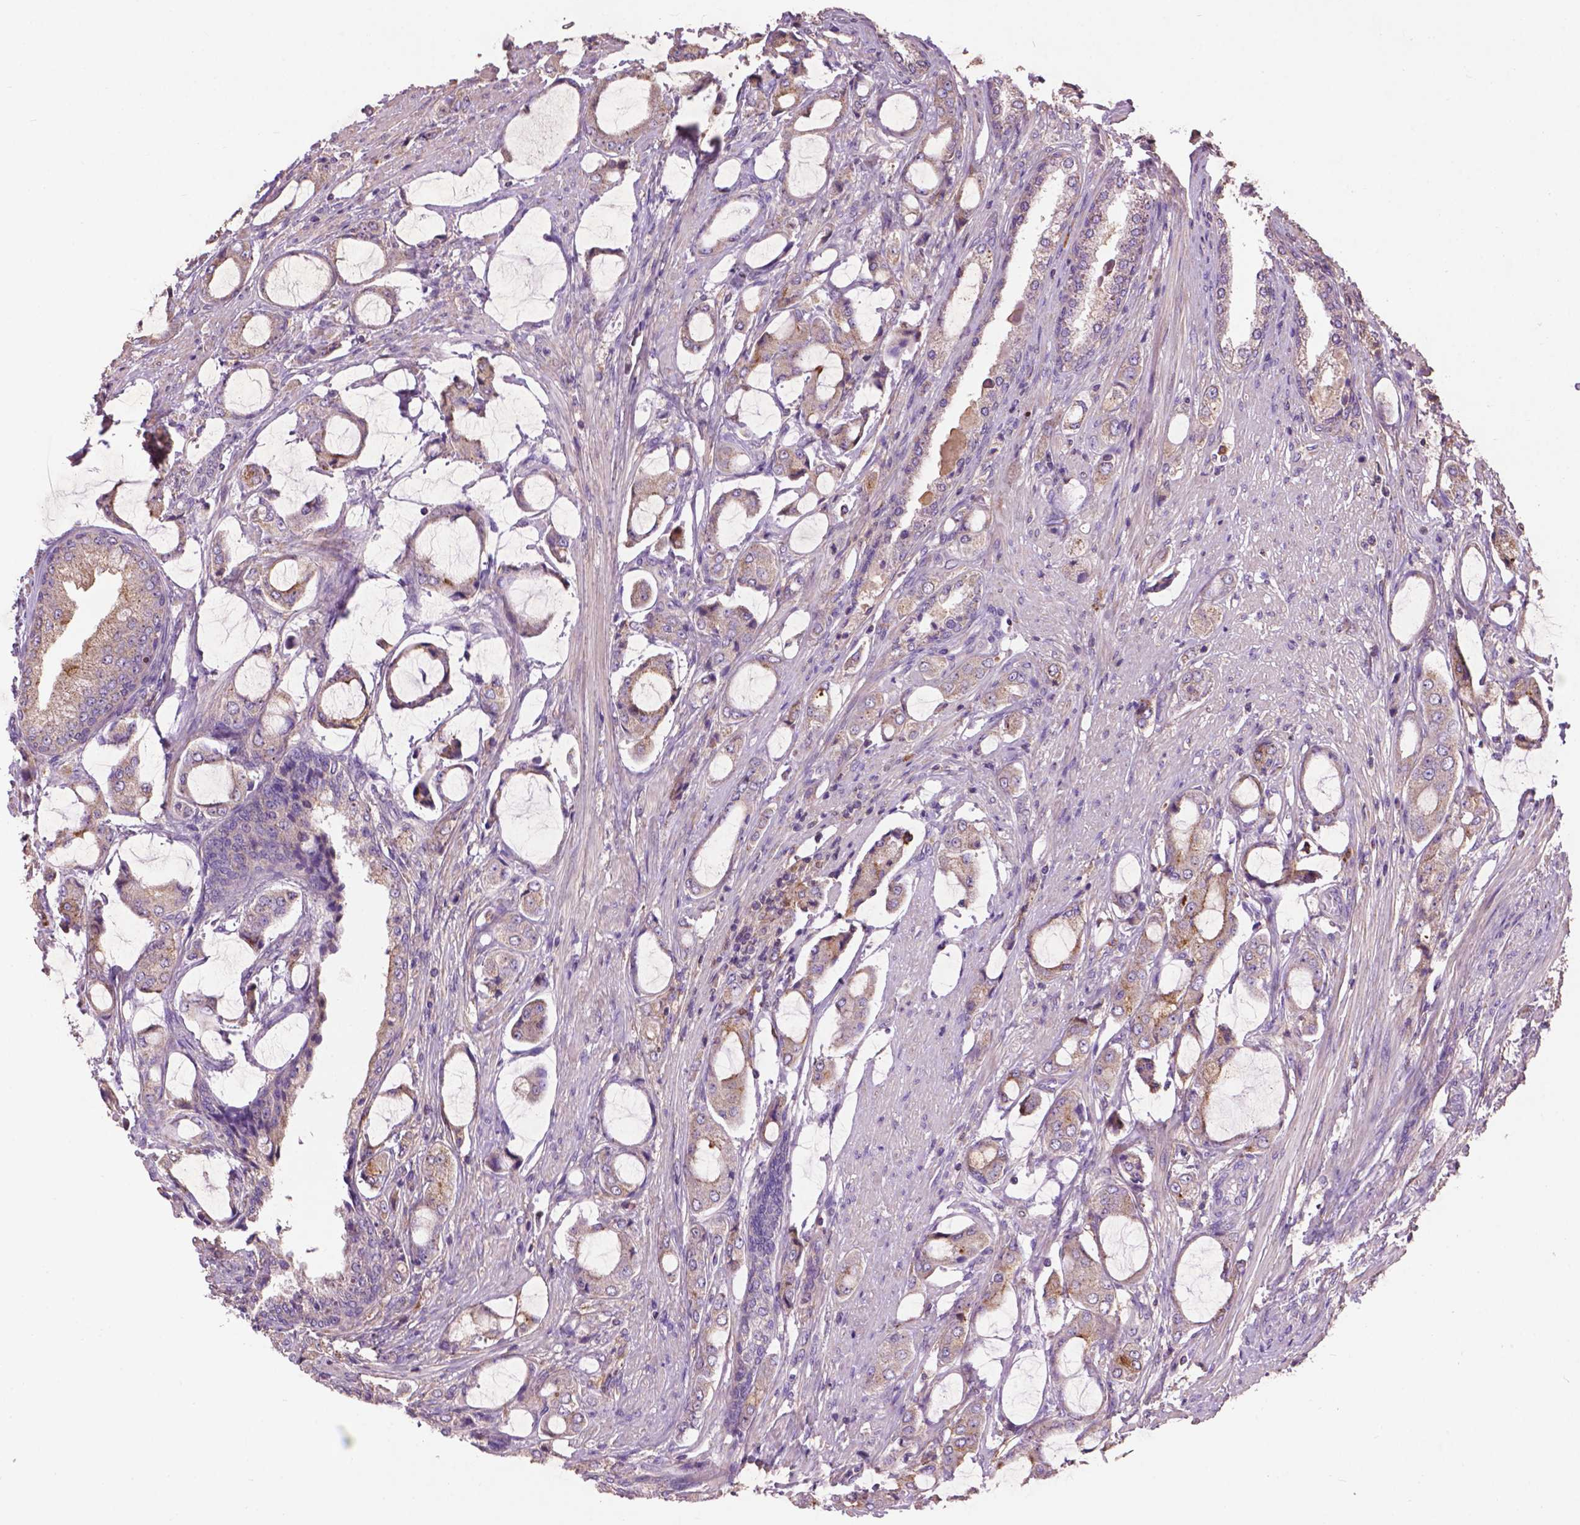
{"staining": {"intensity": "weak", "quantity": ">75%", "location": "cytoplasmic/membranous"}, "tissue": "prostate cancer", "cell_type": "Tumor cells", "image_type": "cancer", "snomed": [{"axis": "morphology", "description": "Adenocarcinoma, NOS"}, {"axis": "topography", "description": "Prostate"}], "caption": "Immunohistochemistry (DAB (3,3'-diaminobenzidine)) staining of human prostate cancer displays weak cytoplasmic/membranous protein expression in approximately >75% of tumor cells.", "gene": "LRRC3C", "patient": {"sex": "male", "age": 63}}